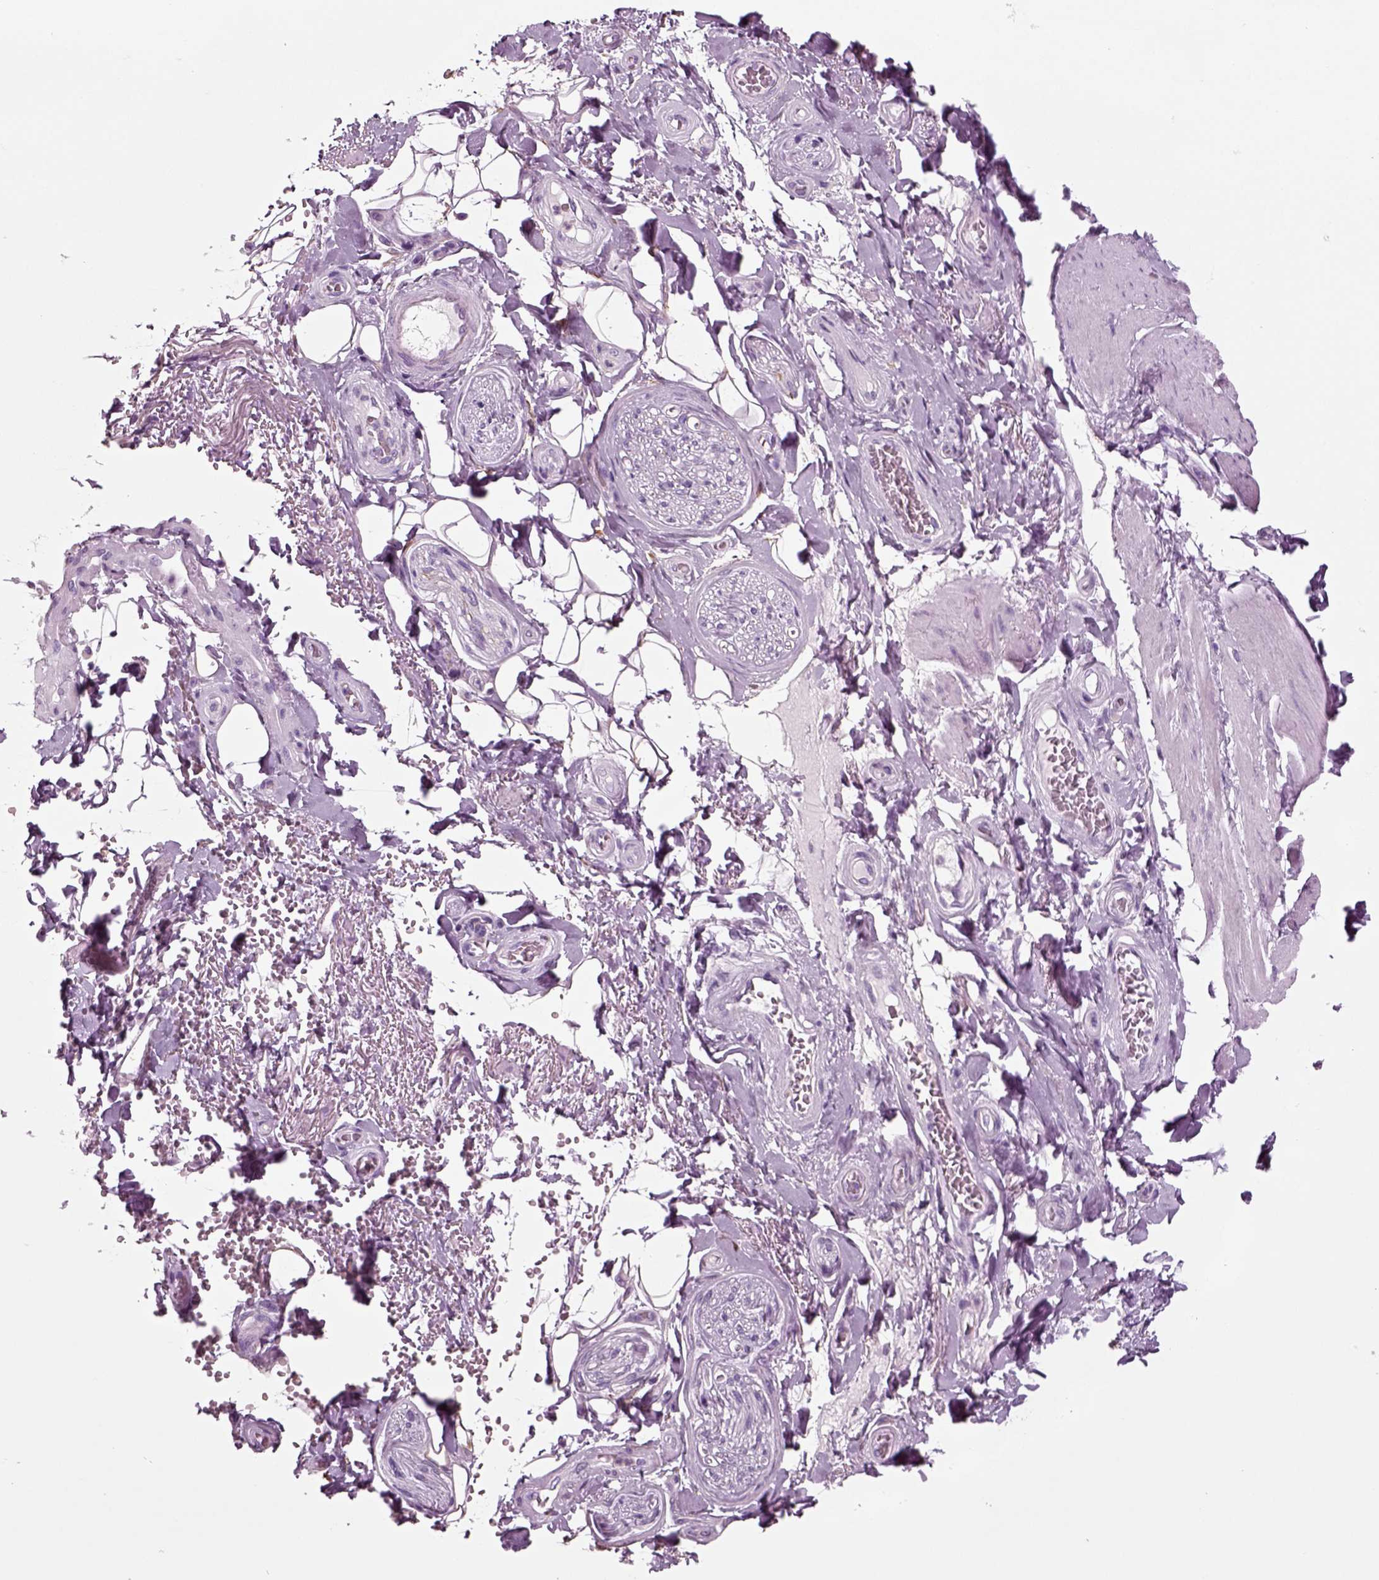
{"staining": {"intensity": "negative", "quantity": "none", "location": "none"}, "tissue": "adipose tissue", "cell_type": "Adipocytes", "image_type": "normal", "snomed": [{"axis": "morphology", "description": "Normal tissue, NOS"}, {"axis": "topography", "description": "Anal"}, {"axis": "topography", "description": "Peripheral nerve tissue"}], "caption": "High power microscopy image of an IHC image of benign adipose tissue, revealing no significant positivity in adipocytes. The staining is performed using DAB brown chromogen with nuclei counter-stained in using hematoxylin.", "gene": "CRABP1", "patient": {"sex": "male", "age": 53}}